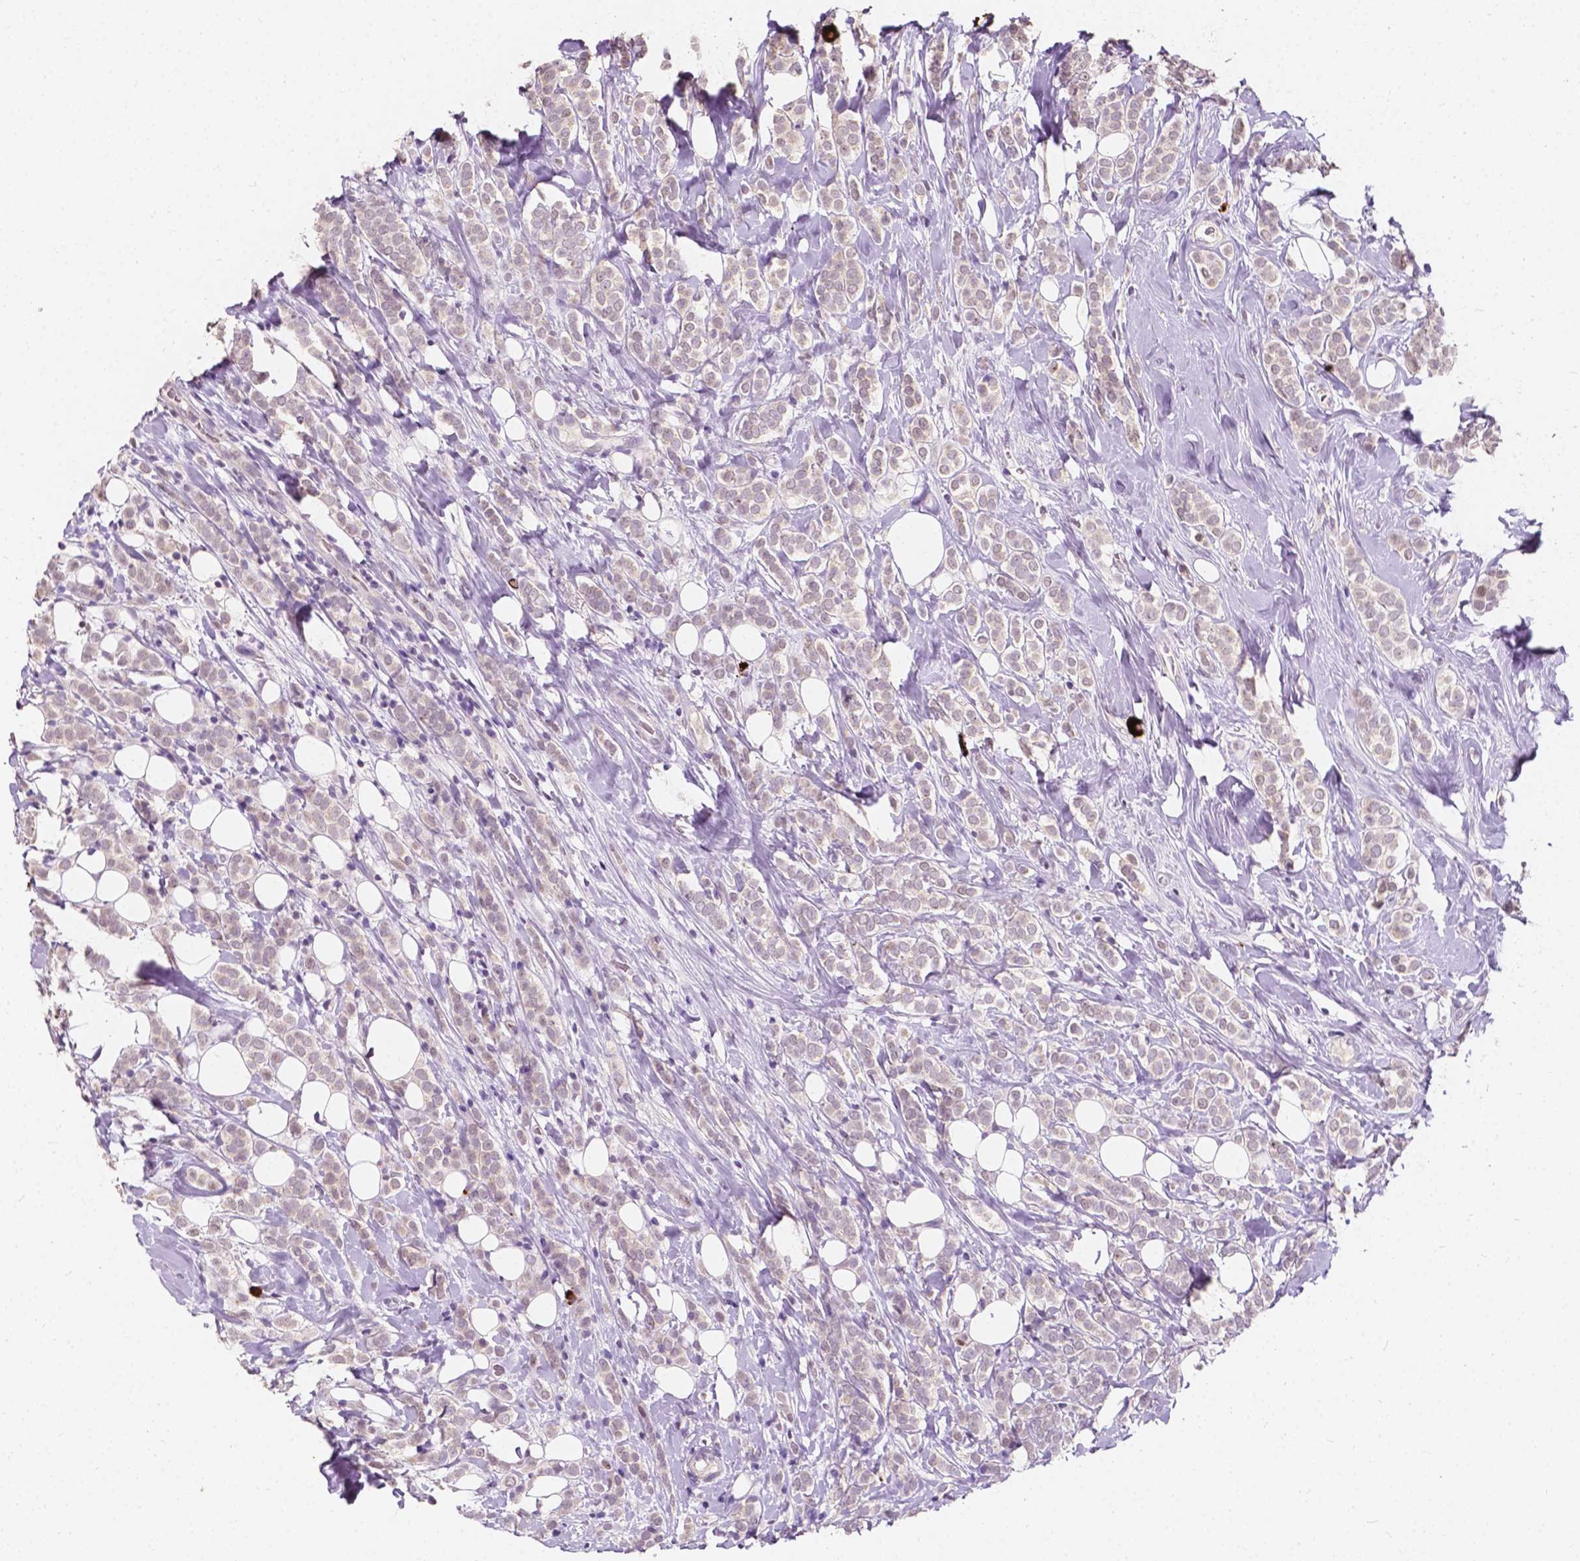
{"staining": {"intensity": "negative", "quantity": "none", "location": "none"}, "tissue": "breast cancer", "cell_type": "Tumor cells", "image_type": "cancer", "snomed": [{"axis": "morphology", "description": "Lobular carcinoma"}, {"axis": "topography", "description": "Breast"}], "caption": "A photomicrograph of breast cancer stained for a protein demonstrates no brown staining in tumor cells. Nuclei are stained in blue.", "gene": "SIRT2", "patient": {"sex": "female", "age": 49}}